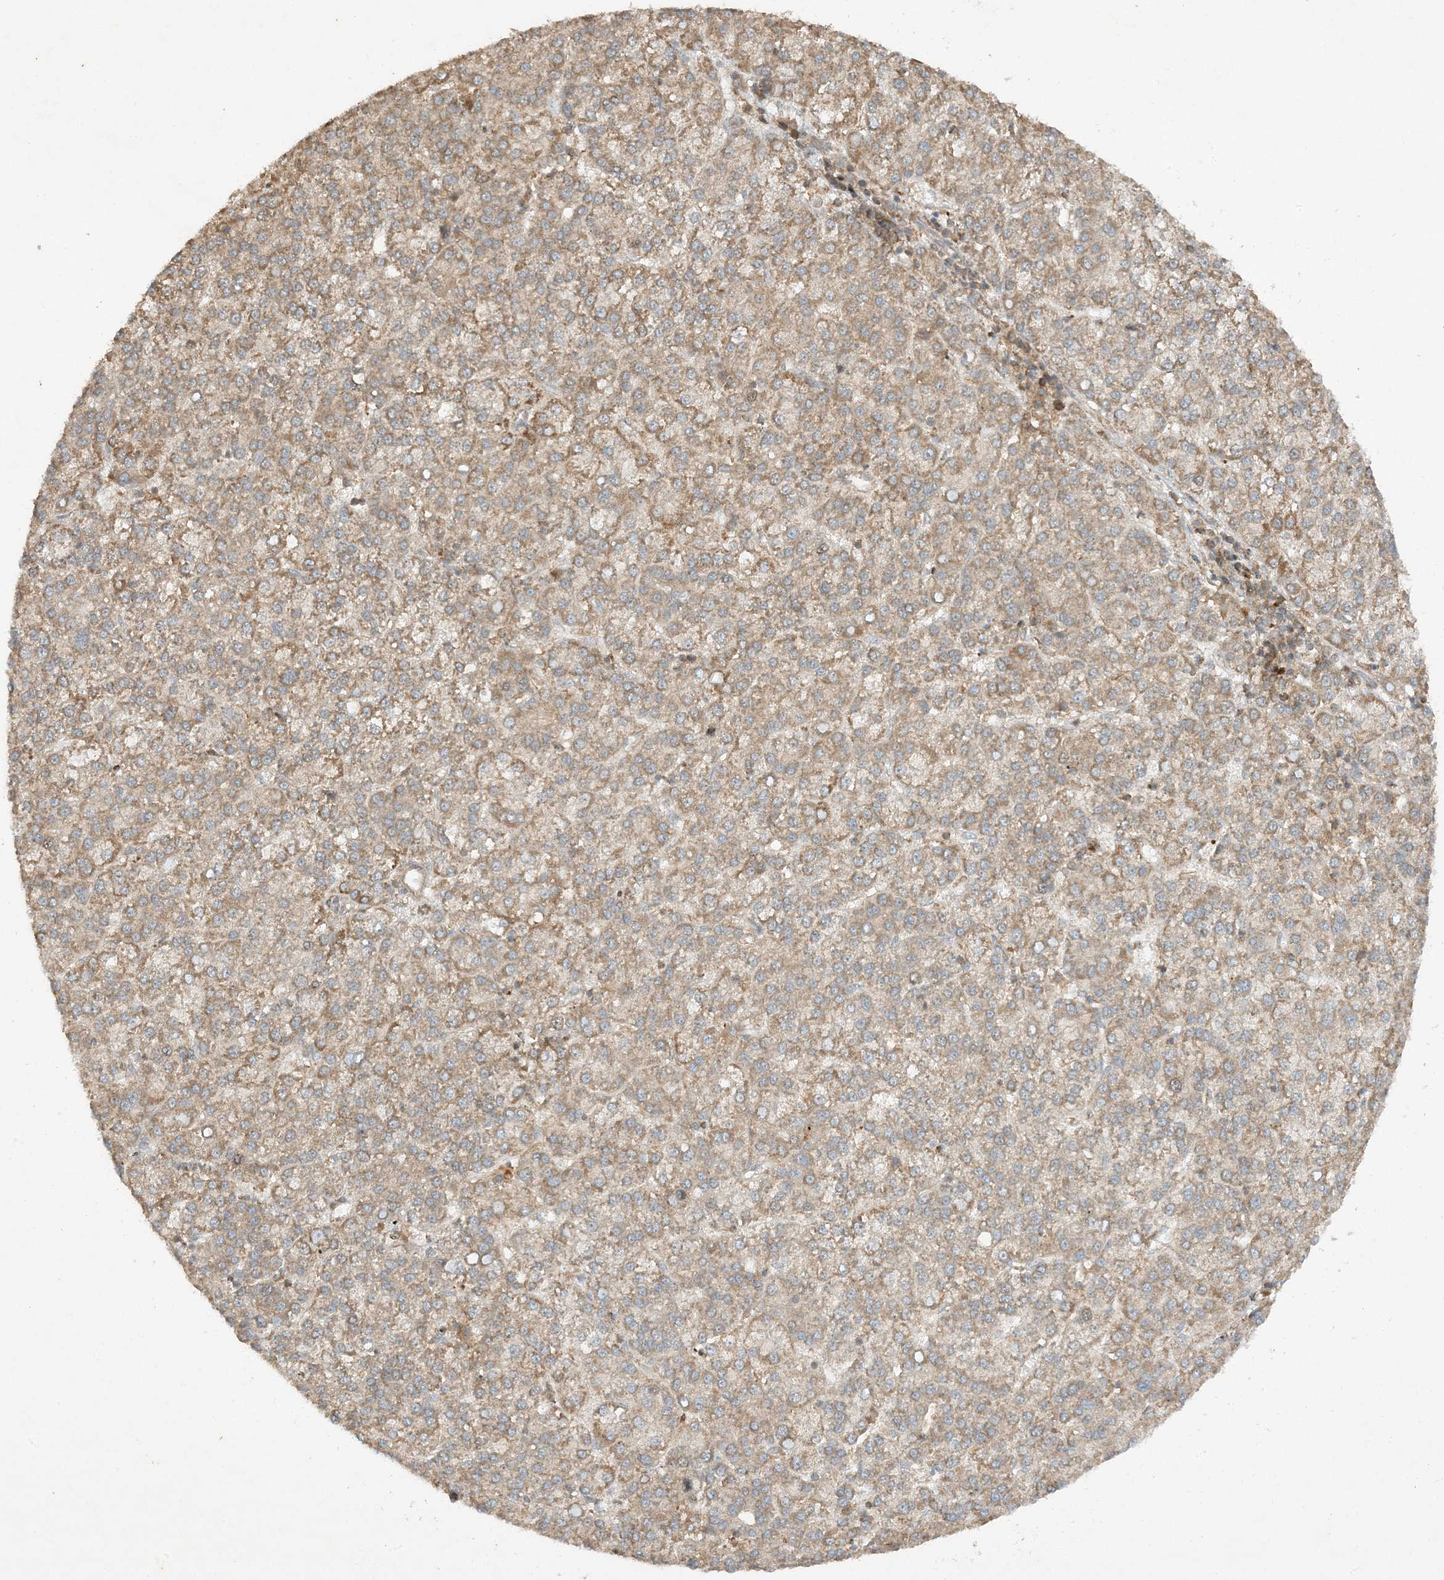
{"staining": {"intensity": "weak", "quantity": ">75%", "location": "cytoplasmic/membranous"}, "tissue": "liver cancer", "cell_type": "Tumor cells", "image_type": "cancer", "snomed": [{"axis": "morphology", "description": "Carcinoma, Hepatocellular, NOS"}, {"axis": "topography", "description": "Liver"}], "caption": "IHC photomicrograph of neoplastic tissue: human liver cancer (hepatocellular carcinoma) stained using IHC exhibits low levels of weak protein expression localized specifically in the cytoplasmic/membranous of tumor cells, appearing as a cytoplasmic/membranous brown color.", "gene": "XRN1", "patient": {"sex": "female", "age": 58}}